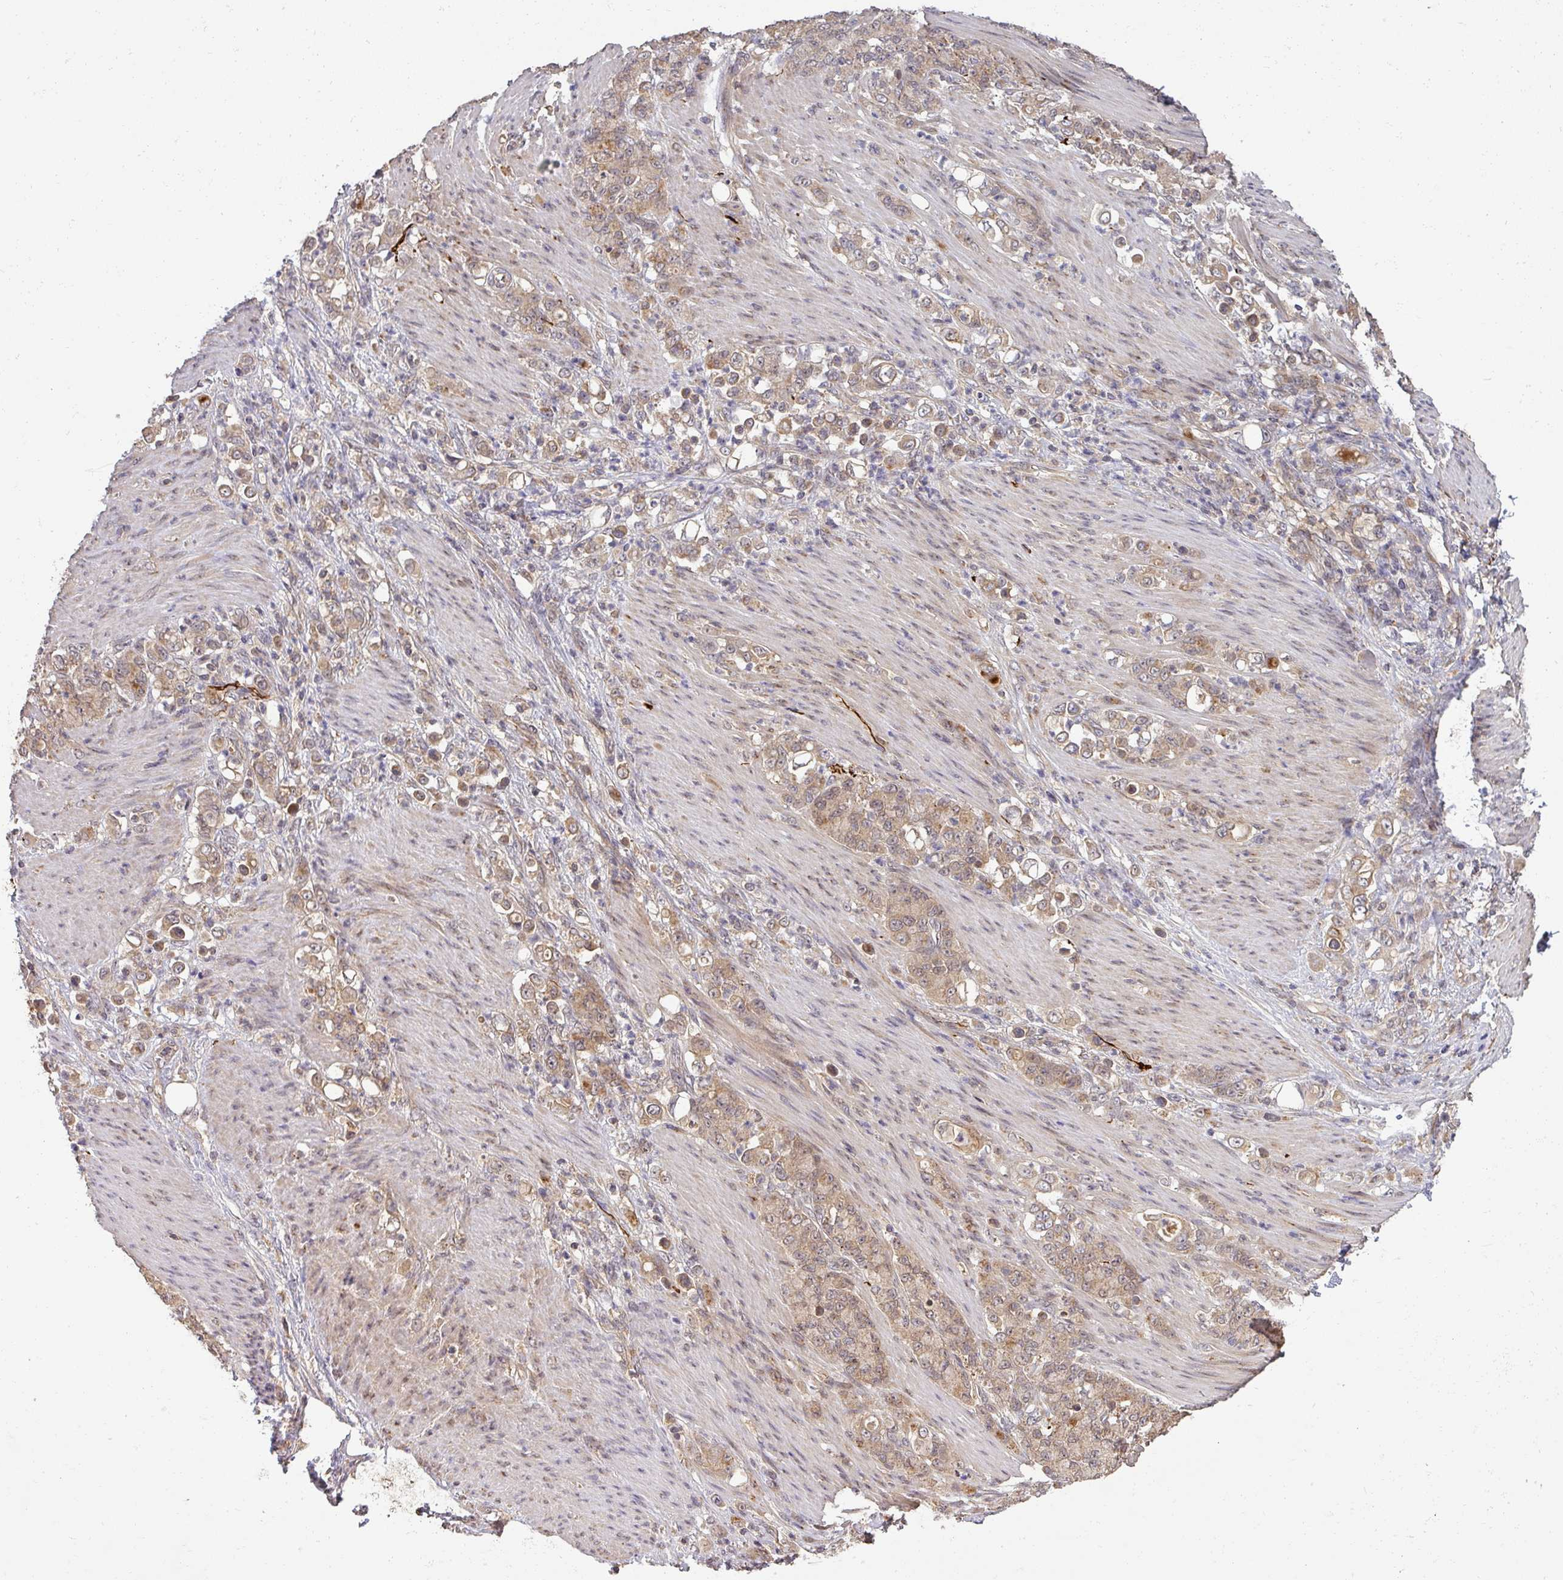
{"staining": {"intensity": "moderate", "quantity": ">75%", "location": "cytoplasmic/membranous"}, "tissue": "stomach cancer", "cell_type": "Tumor cells", "image_type": "cancer", "snomed": [{"axis": "morphology", "description": "Adenocarcinoma, NOS"}, {"axis": "topography", "description": "Stomach"}], "caption": "Immunohistochemical staining of human stomach adenocarcinoma reveals medium levels of moderate cytoplasmic/membranous staining in about >75% of tumor cells. (Stains: DAB in brown, nuclei in blue, Microscopy: brightfield microscopy at high magnification).", "gene": "CCDC121", "patient": {"sex": "female", "age": 79}}